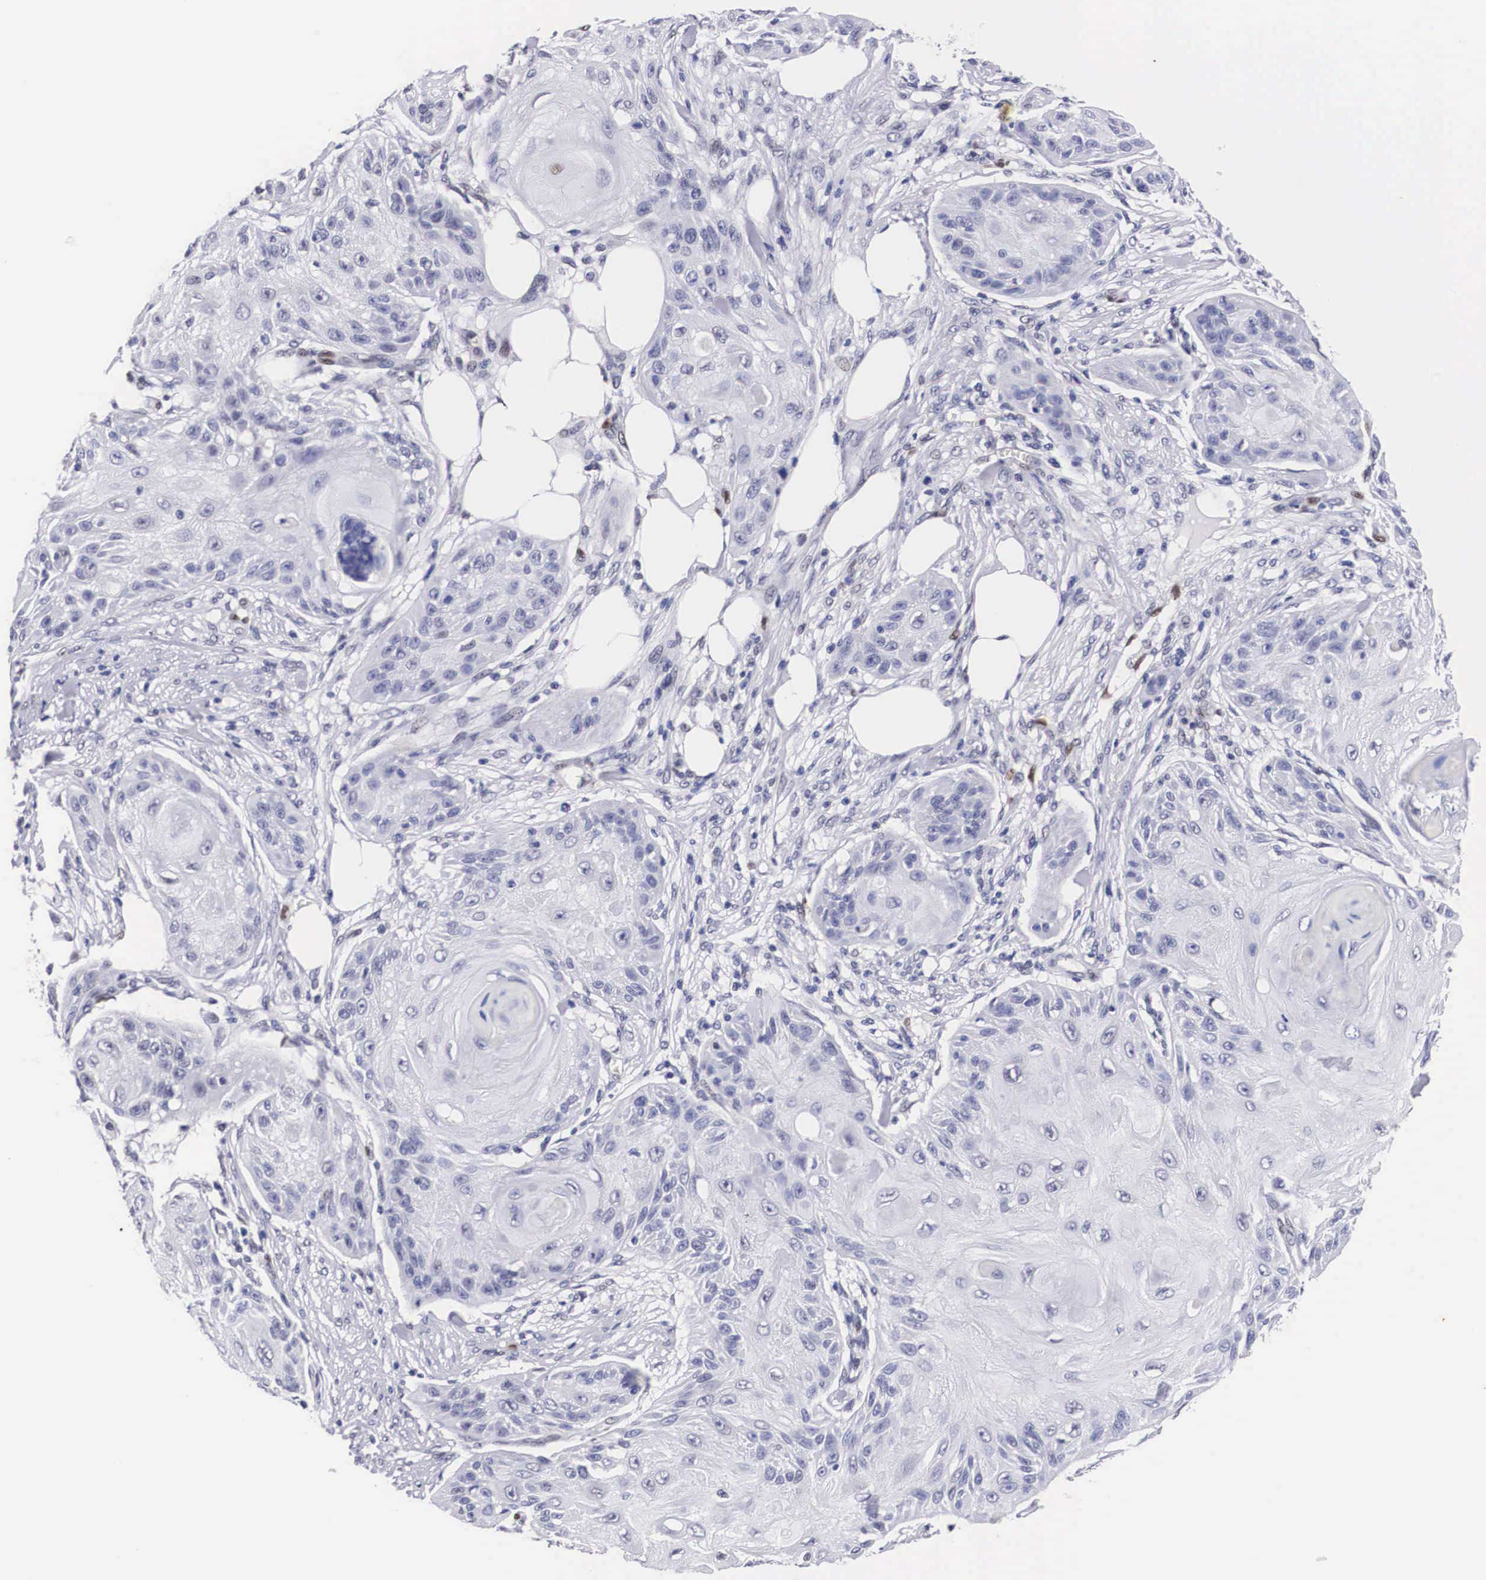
{"staining": {"intensity": "negative", "quantity": "none", "location": "none"}, "tissue": "skin cancer", "cell_type": "Tumor cells", "image_type": "cancer", "snomed": [{"axis": "morphology", "description": "Squamous cell carcinoma, NOS"}, {"axis": "topography", "description": "Skin"}], "caption": "The photomicrograph exhibits no significant positivity in tumor cells of skin cancer.", "gene": "KHDRBS3", "patient": {"sex": "female", "age": 88}}